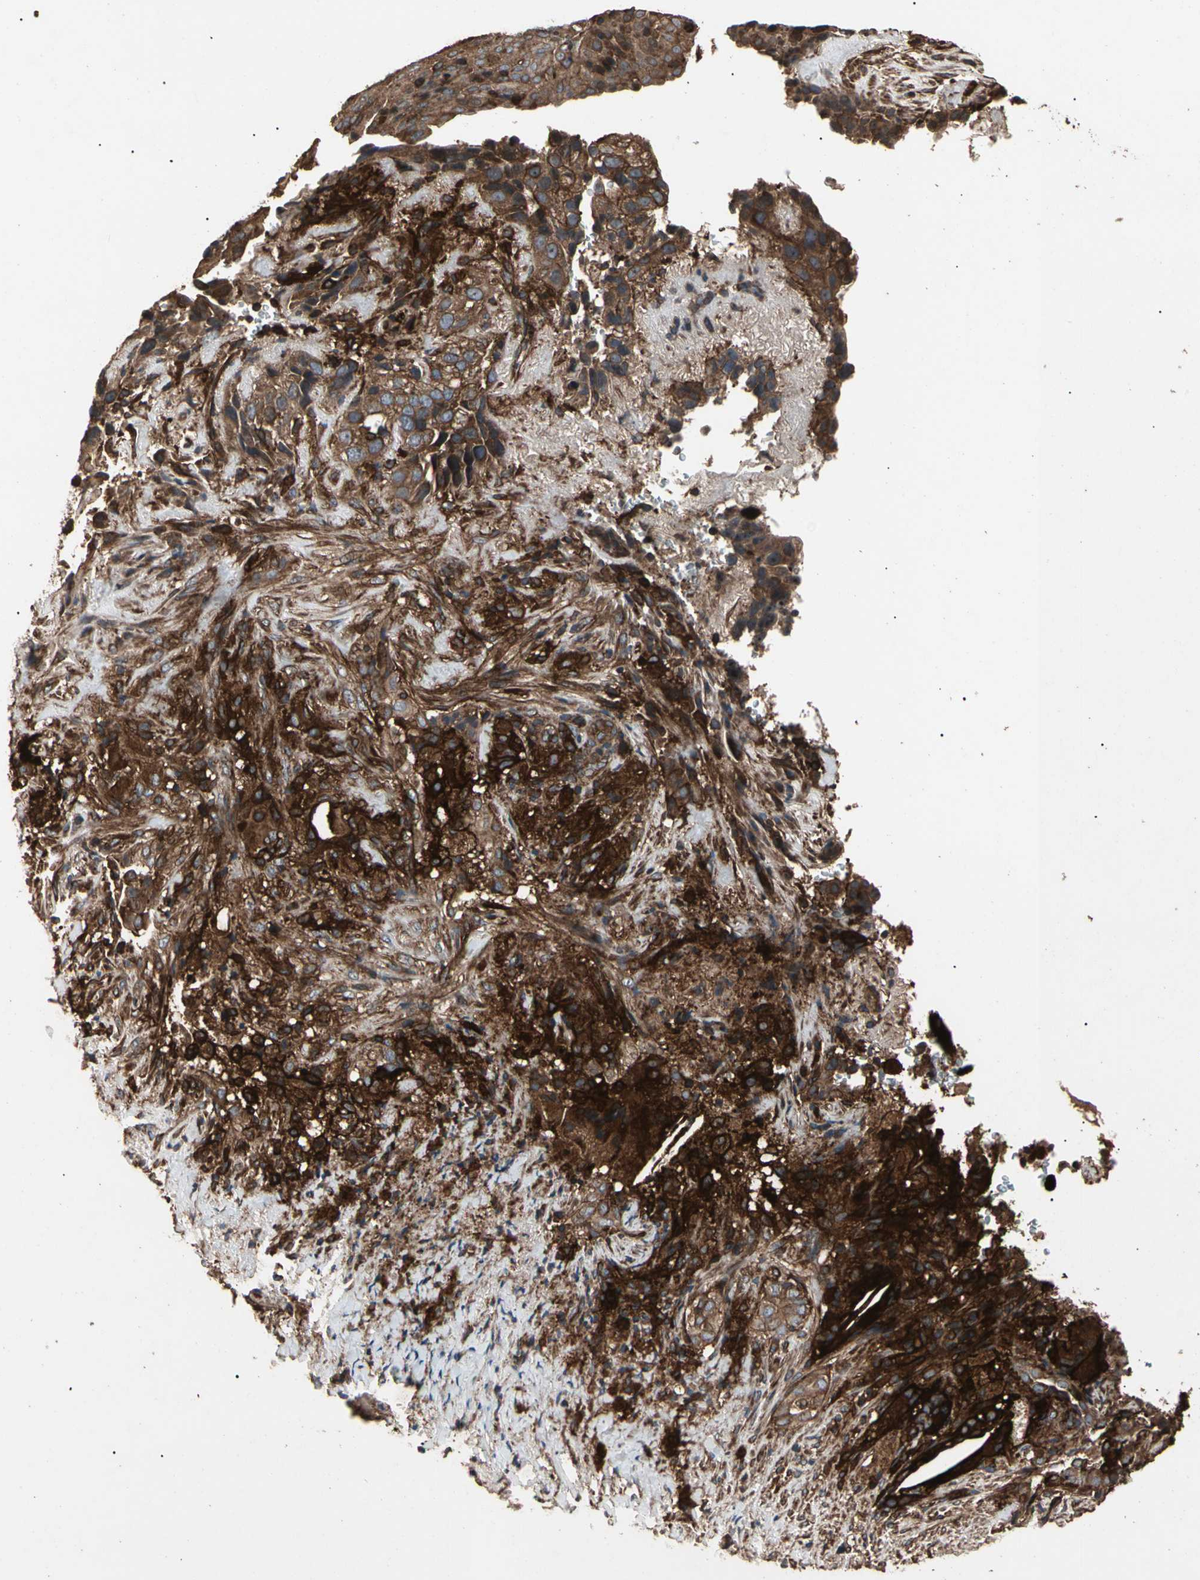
{"staining": {"intensity": "strong", "quantity": ">75%", "location": "cytoplasmic/membranous"}, "tissue": "lung cancer", "cell_type": "Tumor cells", "image_type": "cancer", "snomed": [{"axis": "morphology", "description": "Squamous cell carcinoma, NOS"}, {"axis": "topography", "description": "Lung"}], "caption": "Immunohistochemical staining of human lung cancer (squamous cell carcinoma) reveals strong cytoplasmic/membranous protein positivity in about >75% of tumor cells.", "gene": "AGBL2", "patient": {"sex": "male", "age": 54}}